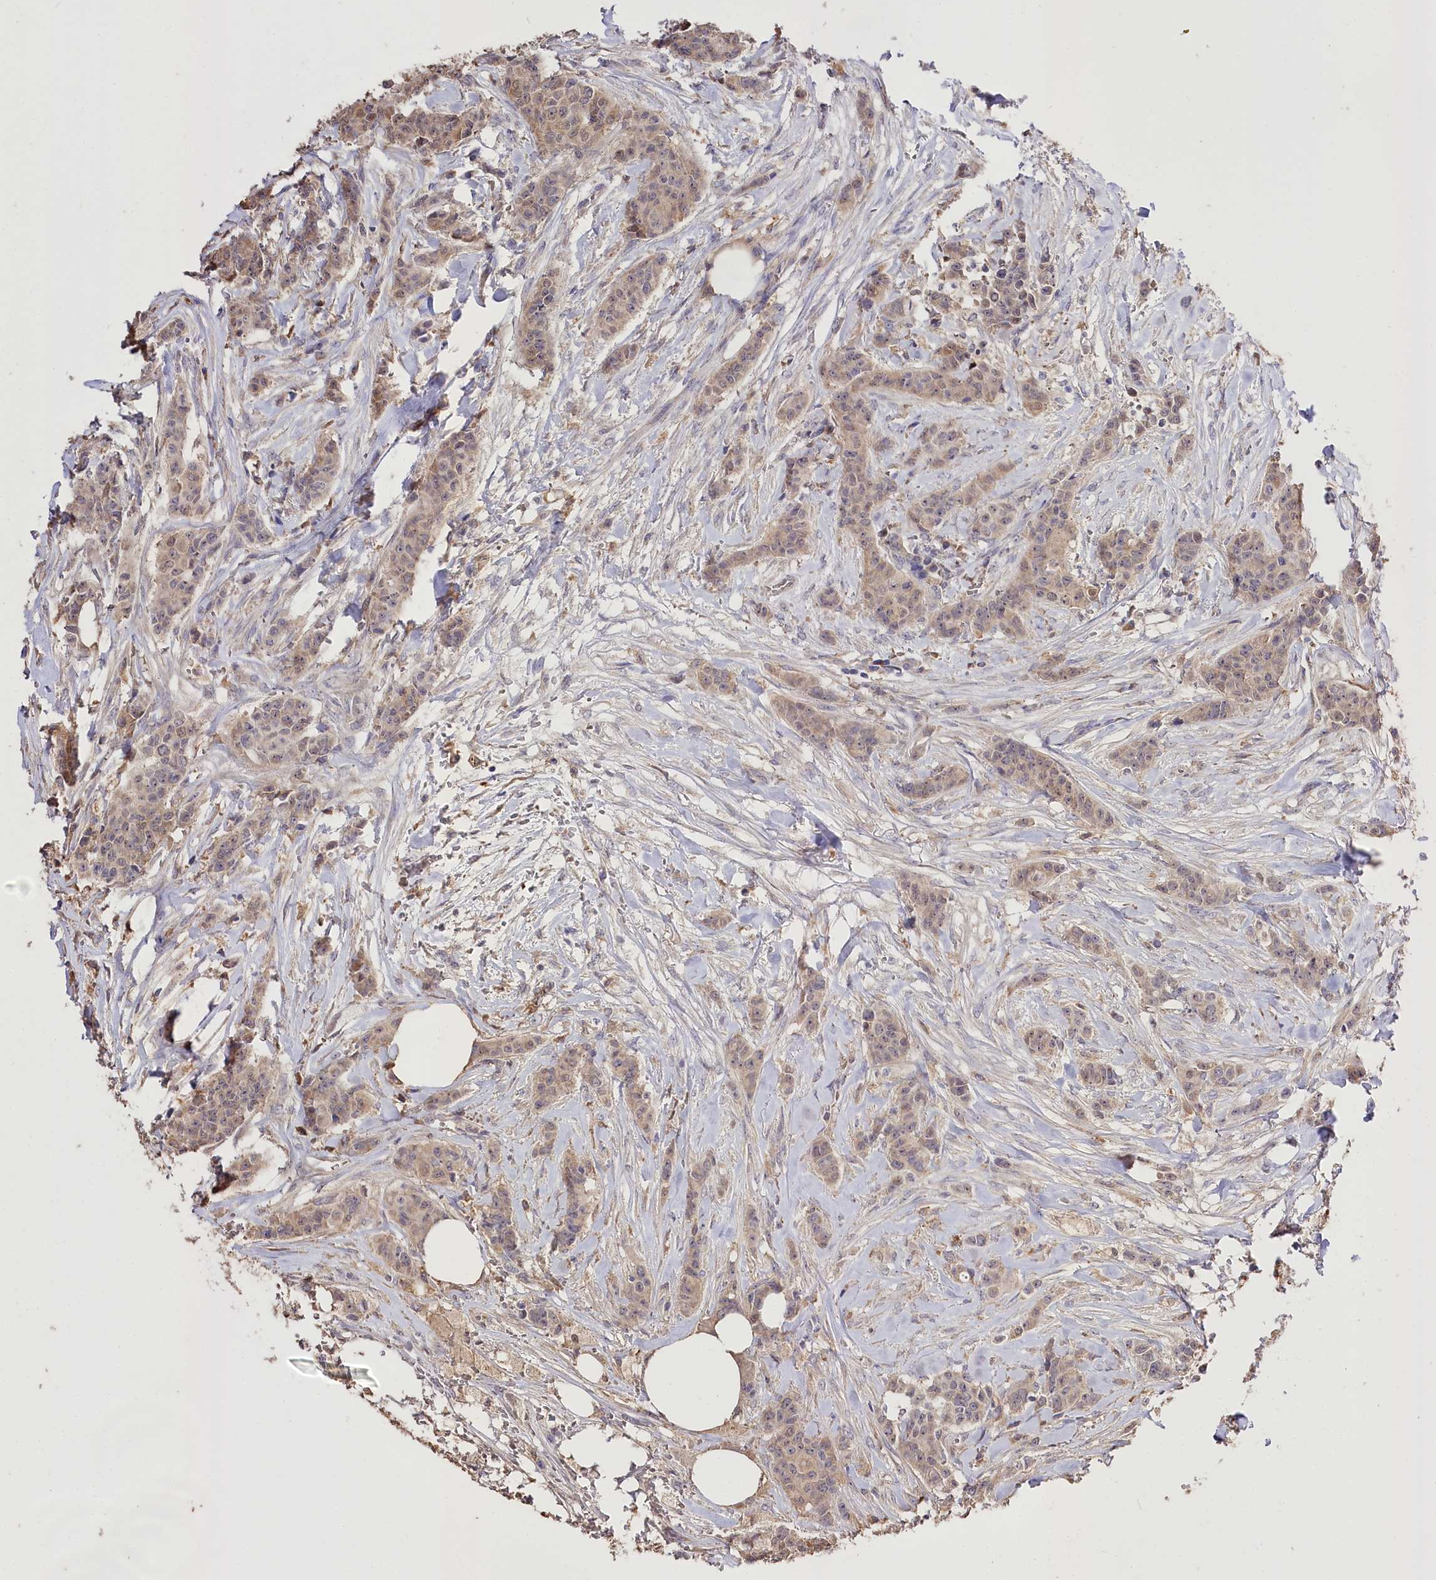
{"staining": {"intensity": "weak", "quantity": ">75%", "location": "cytoplasmic/membranous"}, "tissue": "breast cancer", "cell_type": "Tumor cells", "image_type": "cancer", "snomed": [{"axis": "morphology", "description": "Duct carcinoma"}, {"axis": "topography", "description": "Breast"}], "caption": "Immunohistochemistry micrograph of neoplastic tissue: invasive ductal carcinoma (breast) stained using immunohistochemistry shows low levels of weak protein expression localized specifically in the cytoplasmic/membranous of tumor cells, appearing as a cytoplasmic/membranous brown color.", "gene": "R3HDM2", "patient": {"sex": "female", "age": 40}}